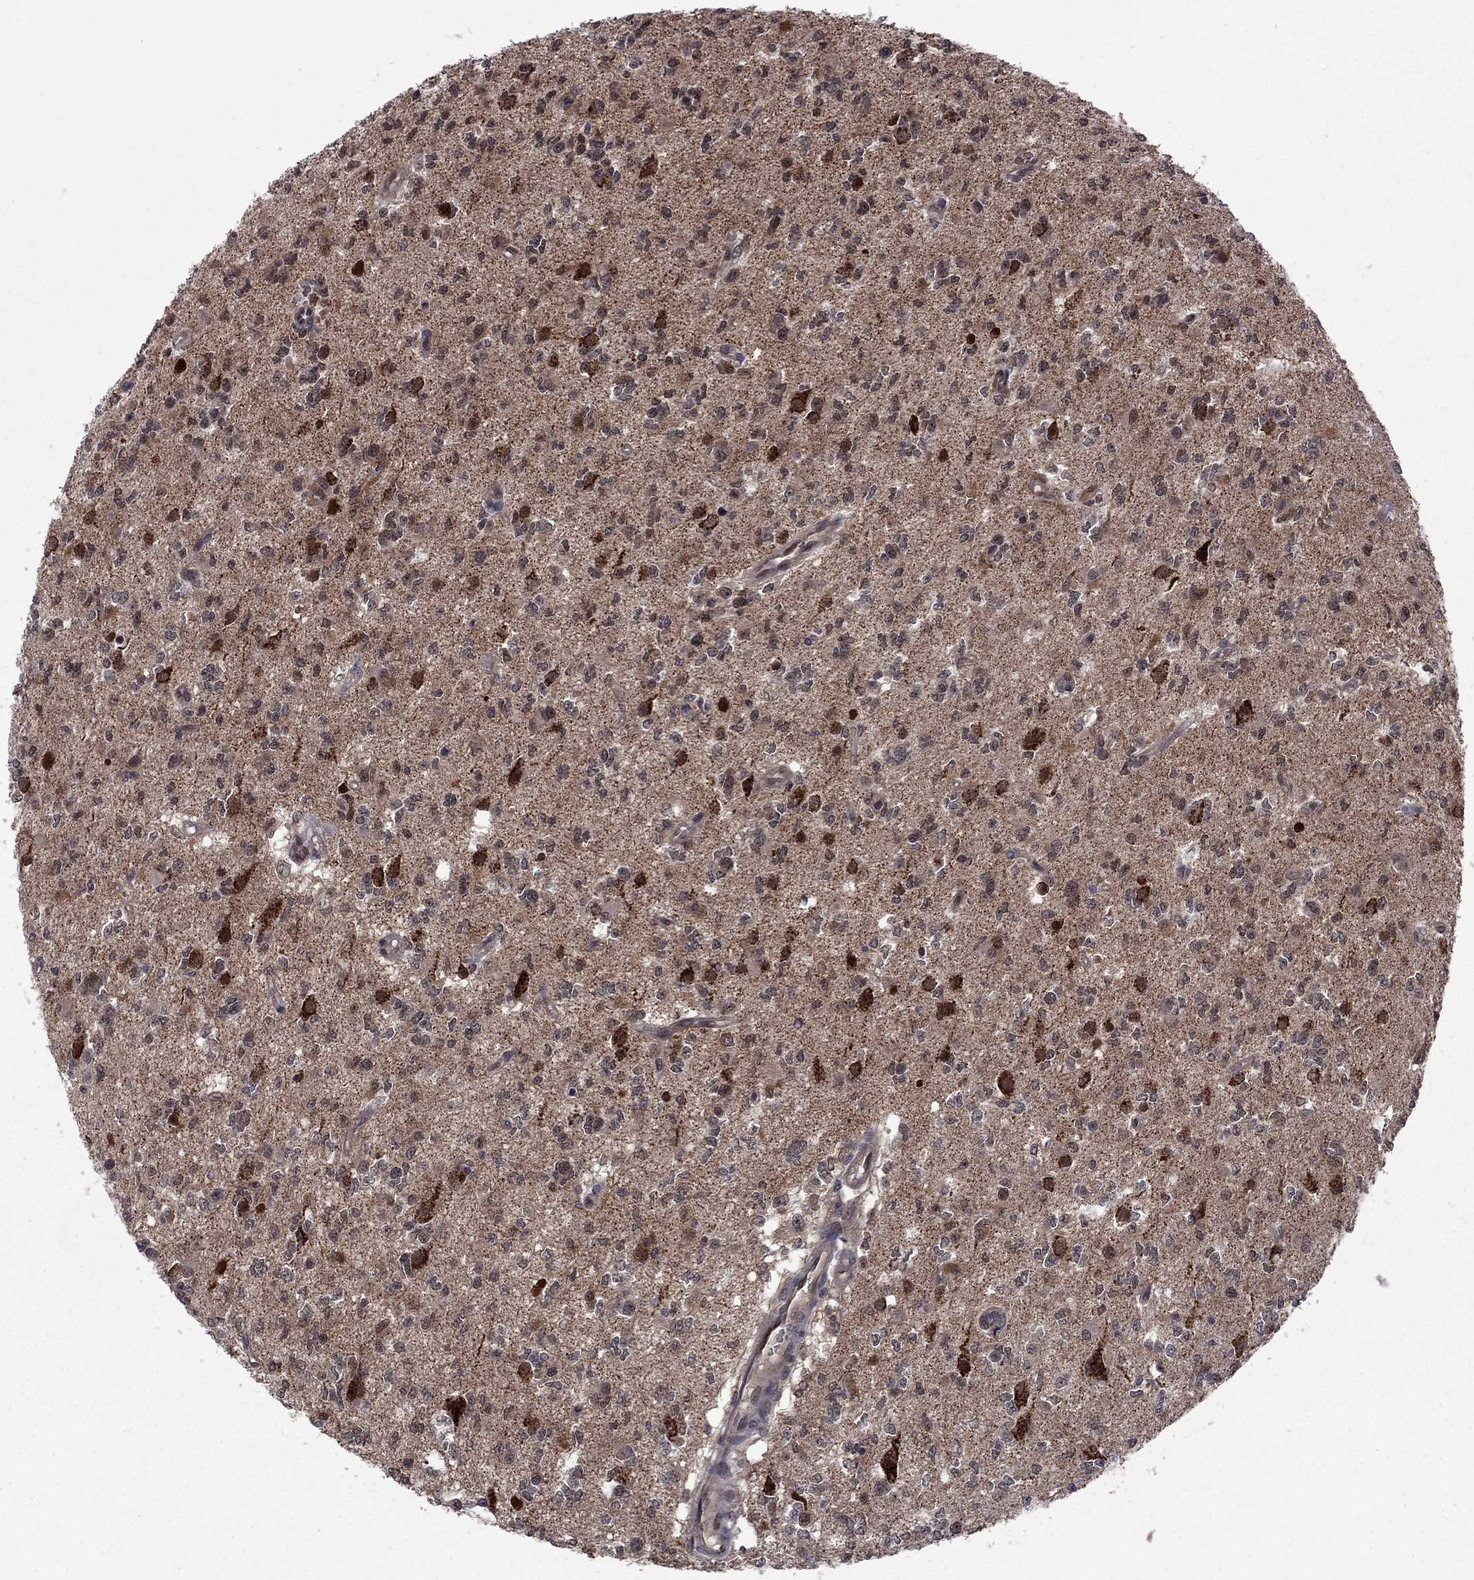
{"staining": {"intensity": "negative", "quantity": "none", "location": "none"}, "tissue": "glioma", "cell_type": "Tumor cells", "image_type": "cancer", "snomed": [{"axis": "morphology", "description": "Glioma, malignant, Low grade"}, {"axis": "topography", "description": "Brain"}], "caption": "Tumor cells are negative for brown protein staining in glioma. (Stains: DAB (3,3'-diaminobenzidine) immunohistochemistry with hematoxylin counter stain, Microscopy: brightfield microscopy at high magnification).", "gene": "GPAA1", "patient": {"sex": "female", "age": 45}}